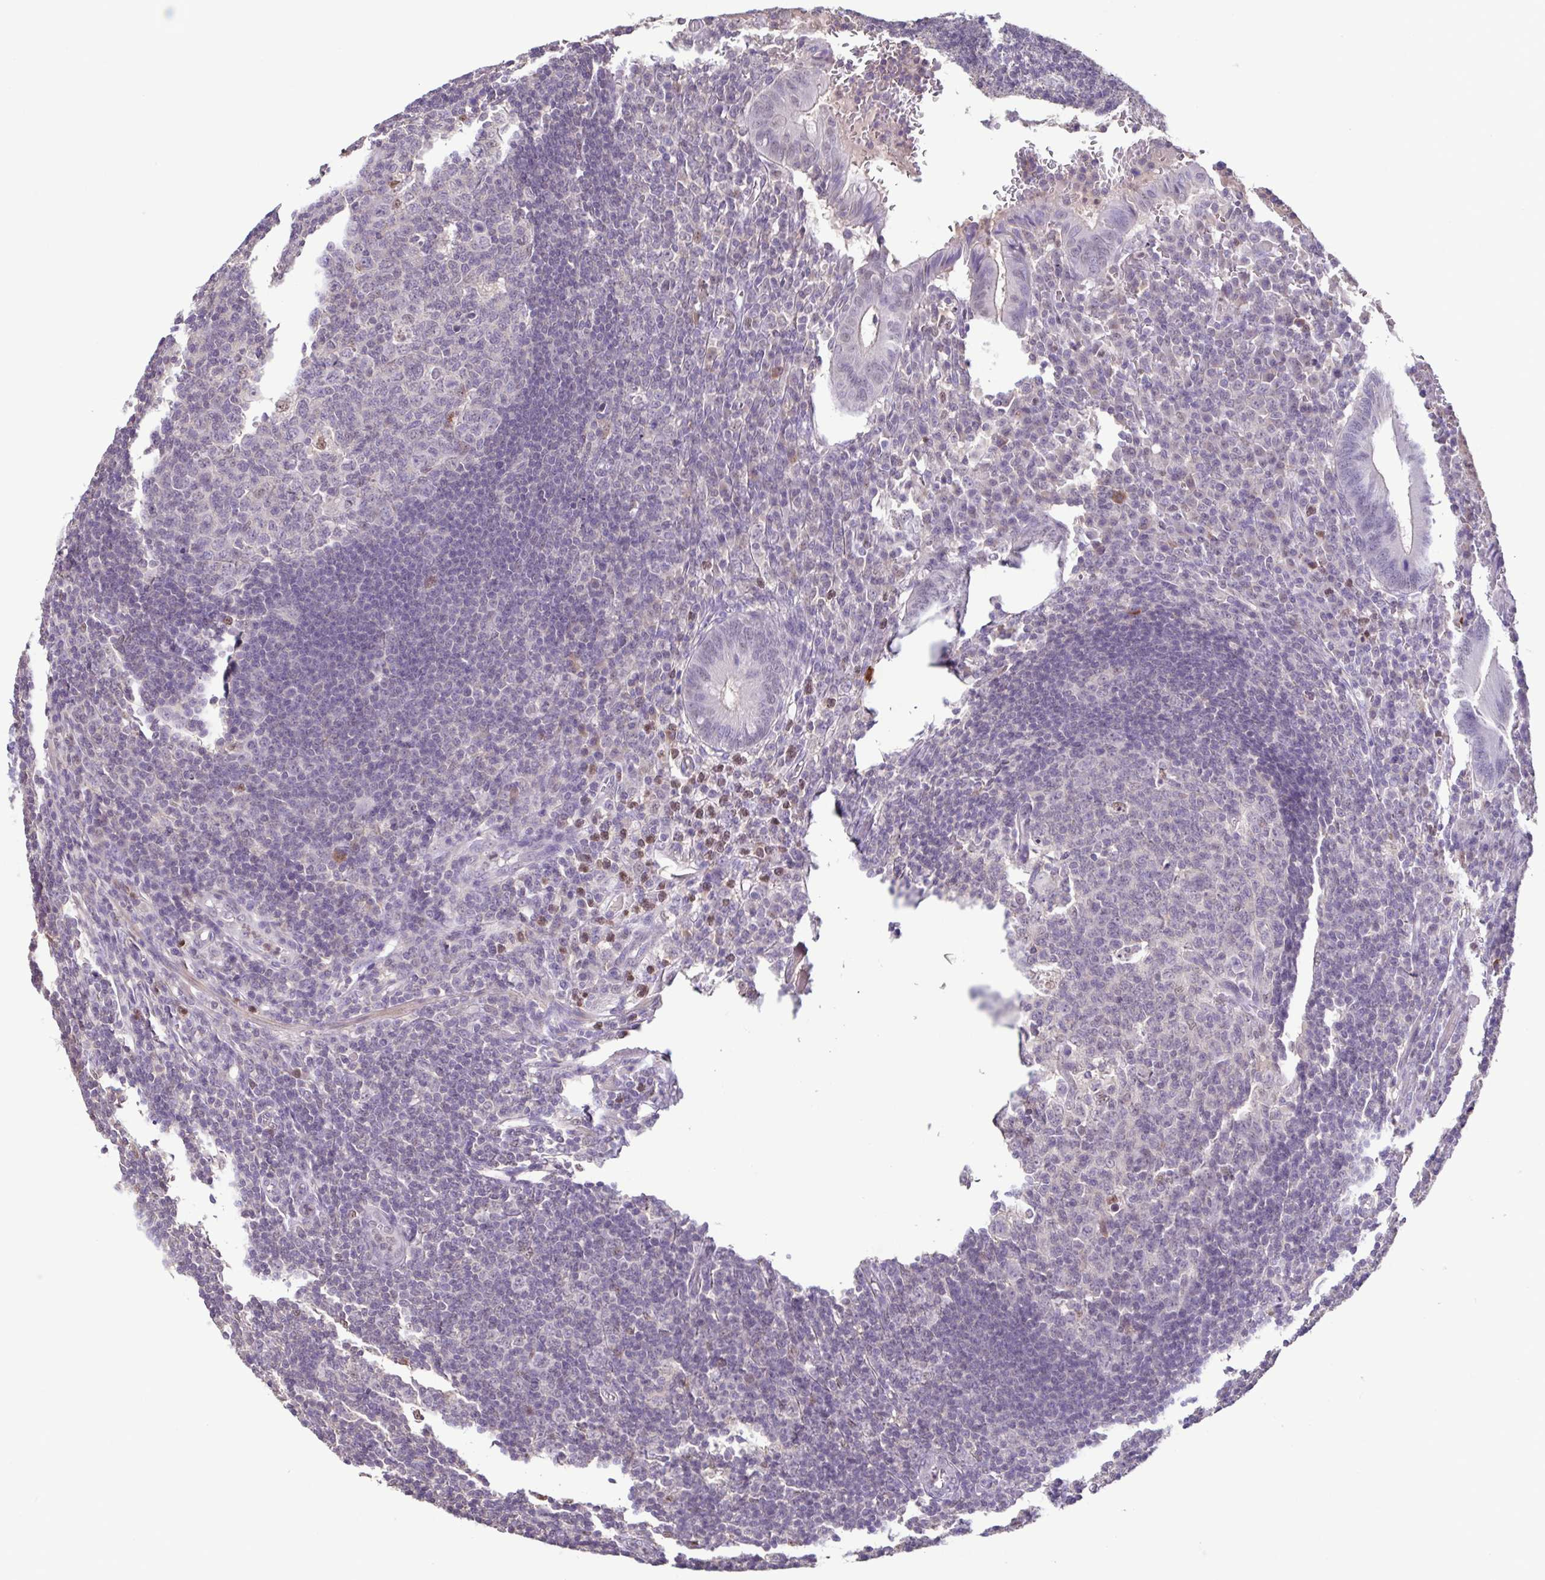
{"staining": {"intensity": "negative", "quantity": "none", "location": "none"}, "tissue": "appendix", "cell_type": "Glandular cells", "image_type": "normal", "snomed": [{"axis": "morphology", "description": "Normal tissue, NOS"}, {"axis": "topography", "description": "Appendix"}], "caption": "Immunohistochemical staining of benign human appendix exhibits no significant staining in glandular cells.", "gene": "ACTRT3", "patient": {"sex": "male", "age": 18}}